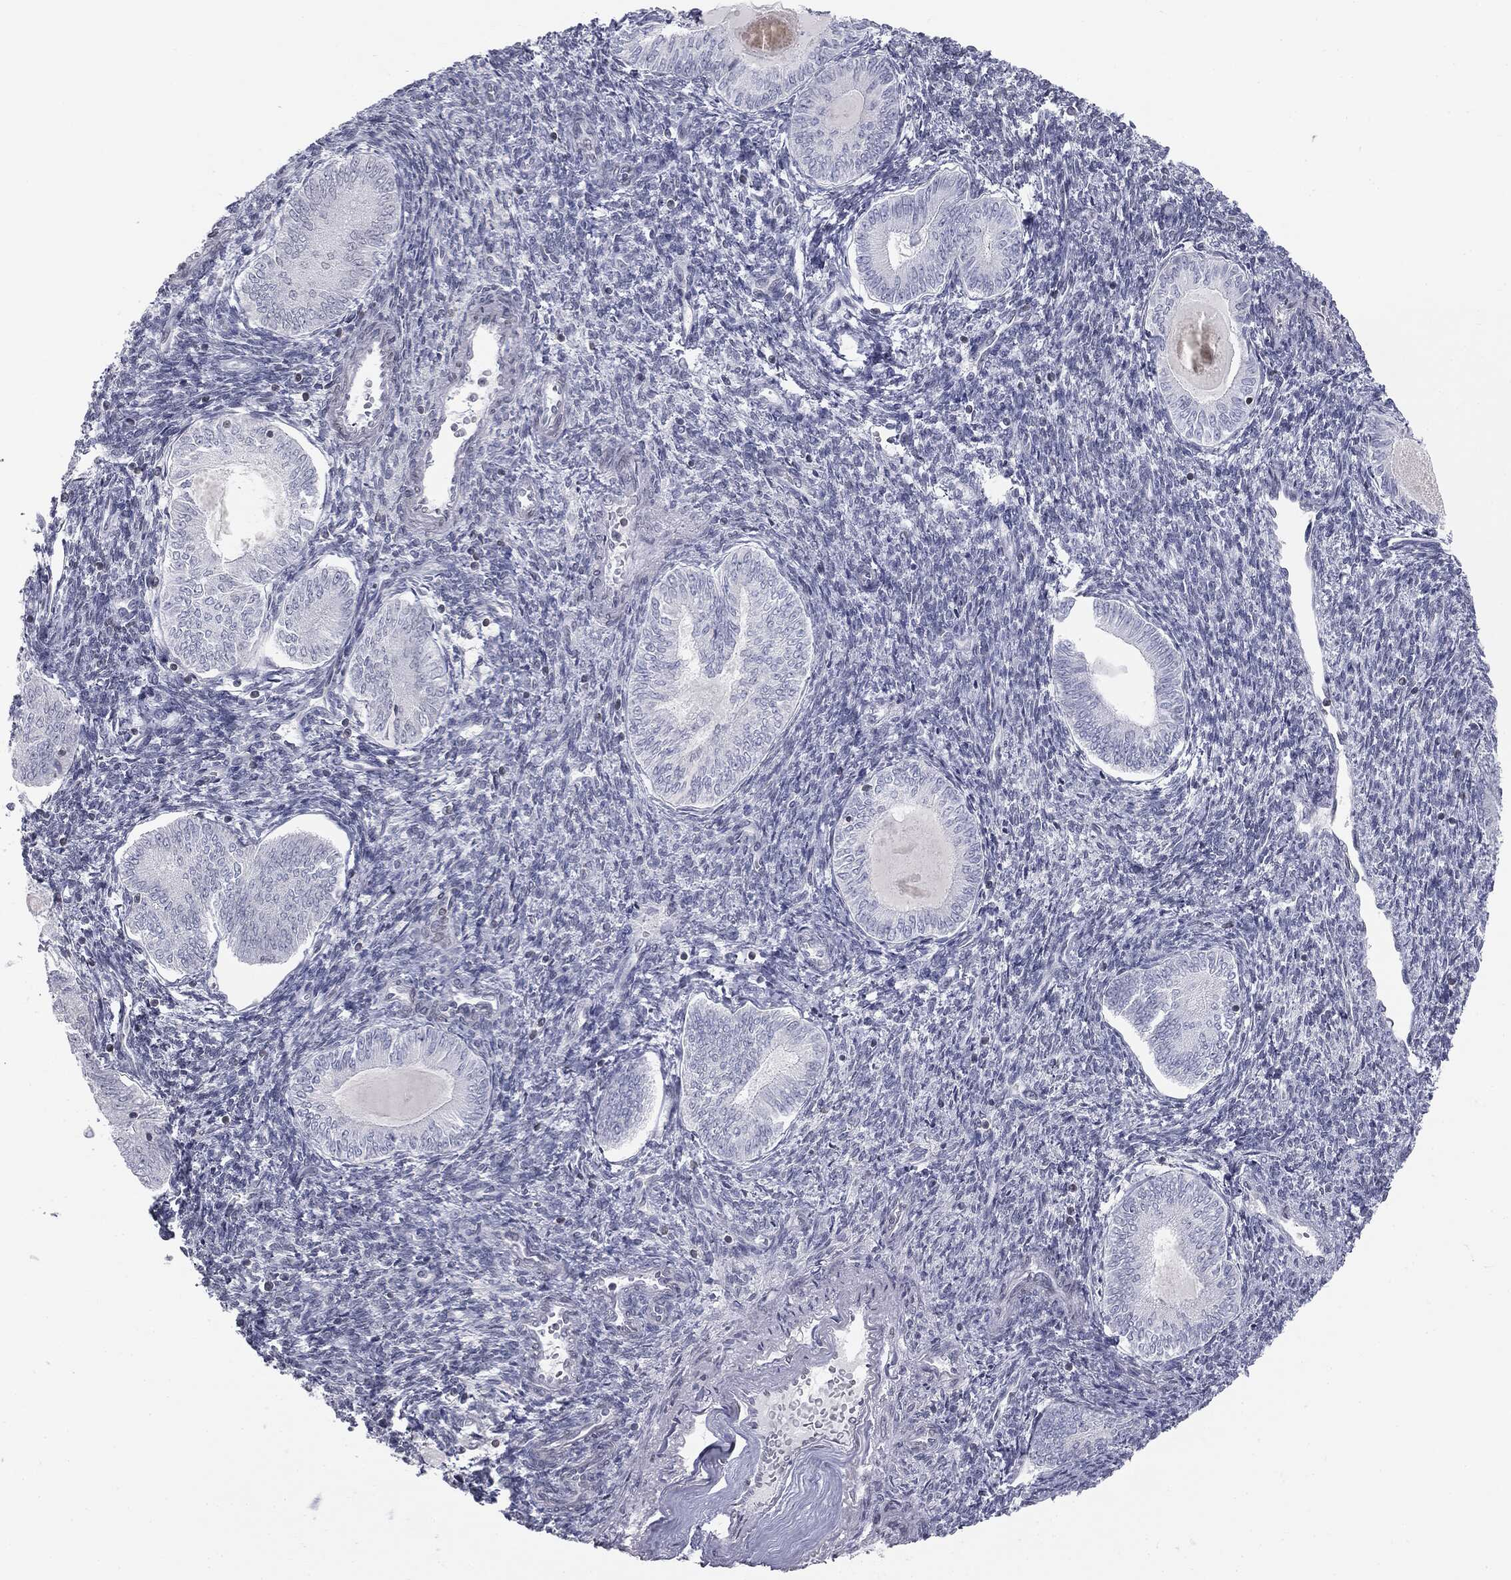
{"staining": {"intensity": "negative", "quantity": "none", "location": "none"}, "tissue": "endometrial cancer", "cell_type": "Tumor cells", "image_type": "cancer", "snomed": [{"axis": "morphology", "description": "Carcinoma, NOS"}, {"axis": "topography", "description": "Uterus"}], "caption": "An image of endometrial cancer stained for a protein reveals no brown staining in tumor cells.", "gene": "ALDOB", "patient": {"sex": "female", "age": 76}}